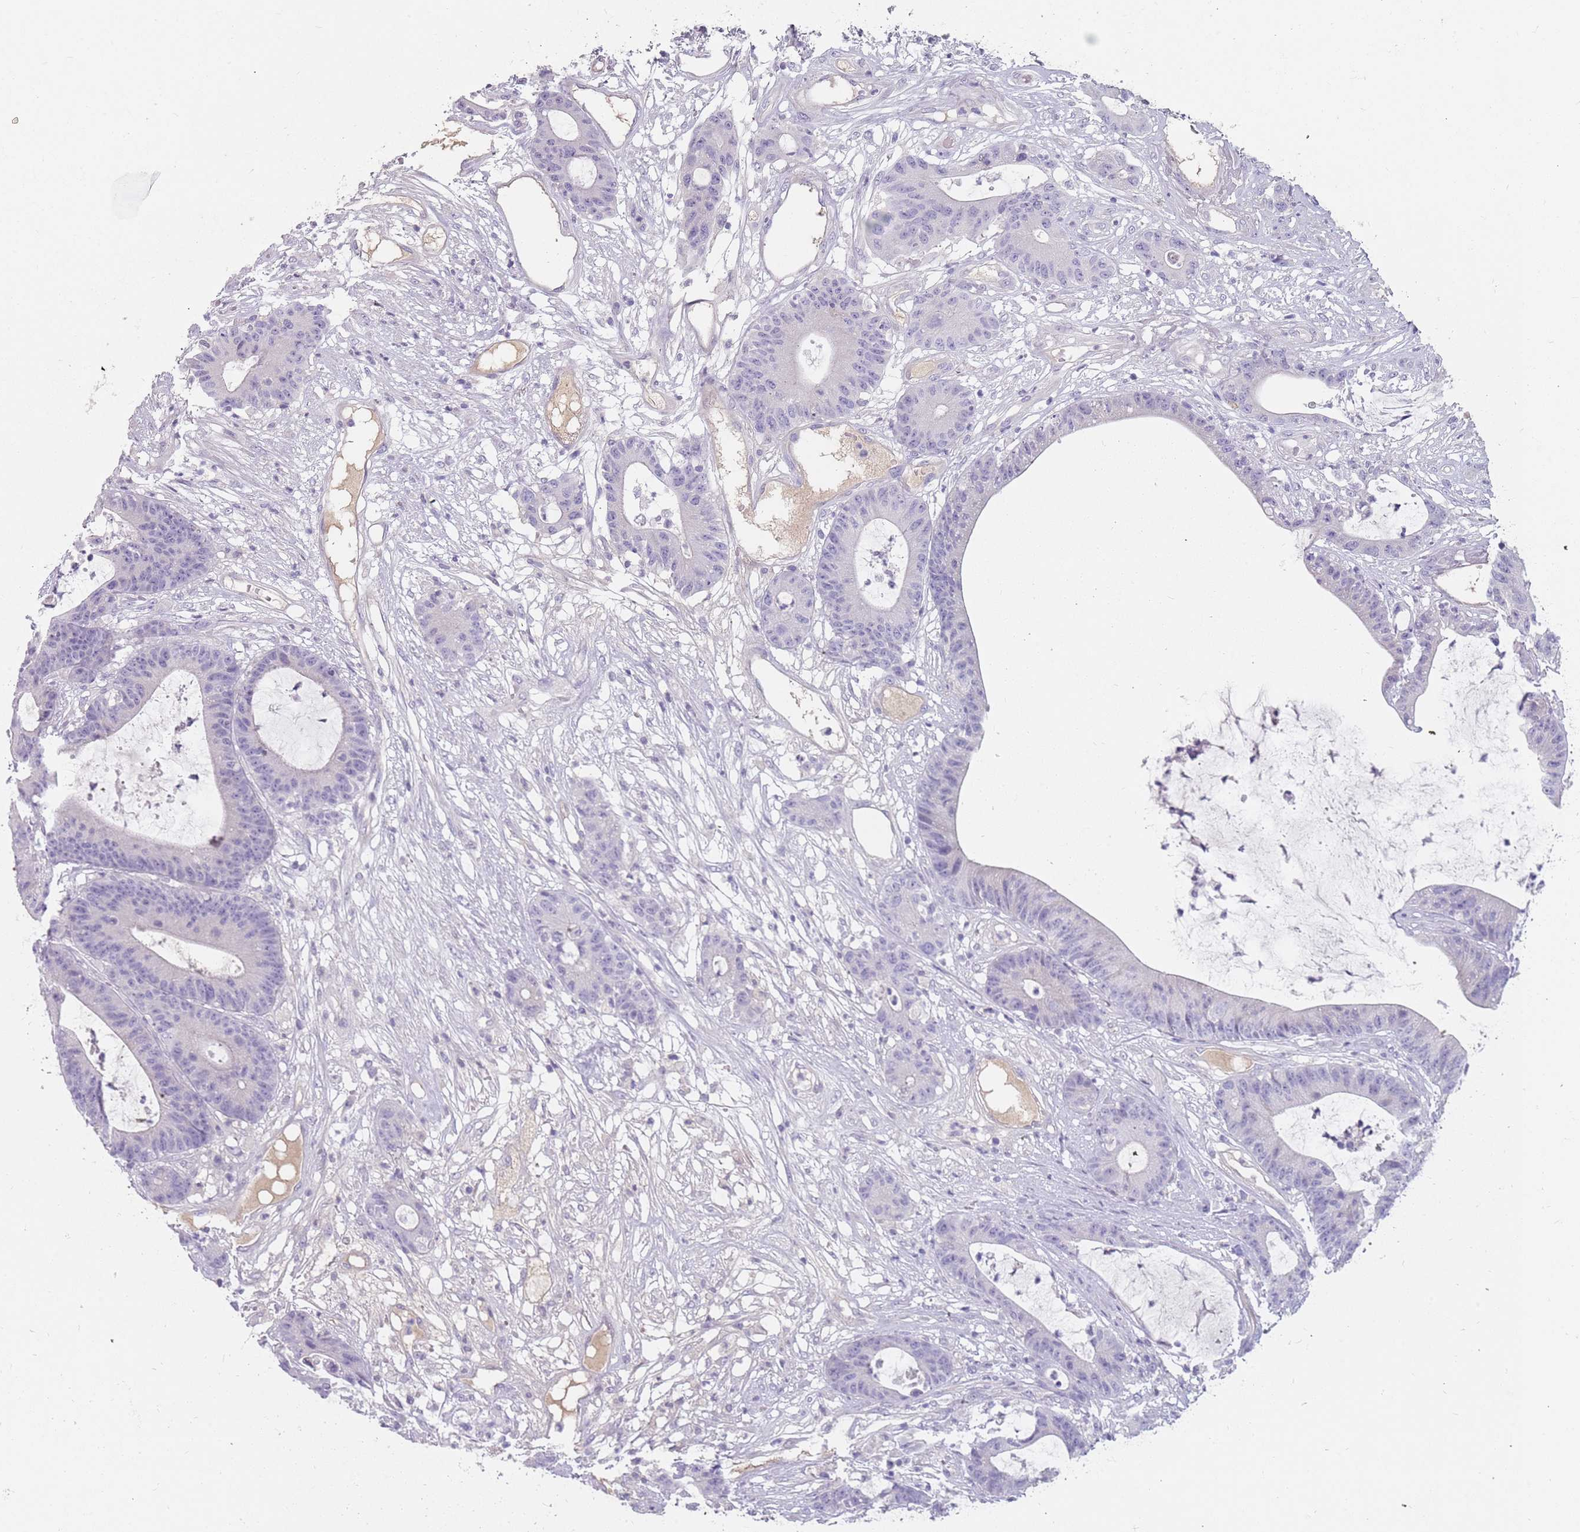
{"staining": {"intensity": "negative", "quantity": "none", "location": "none"}, "tissue": "colorectal cancer", "cell_type": "Tumor cells", "image_type": "cancer", "snomed": [{"axis": "morphology", "description": "Adenocarcinoma, NOS"}, {"axis": "topography", "description": "Colon"}], "caption": "A photomicrograph of human colorectal cancer is negative for staining in tumor cells.", "gene": "DDX4", "patient": {"sex": "female", "age": 84}}